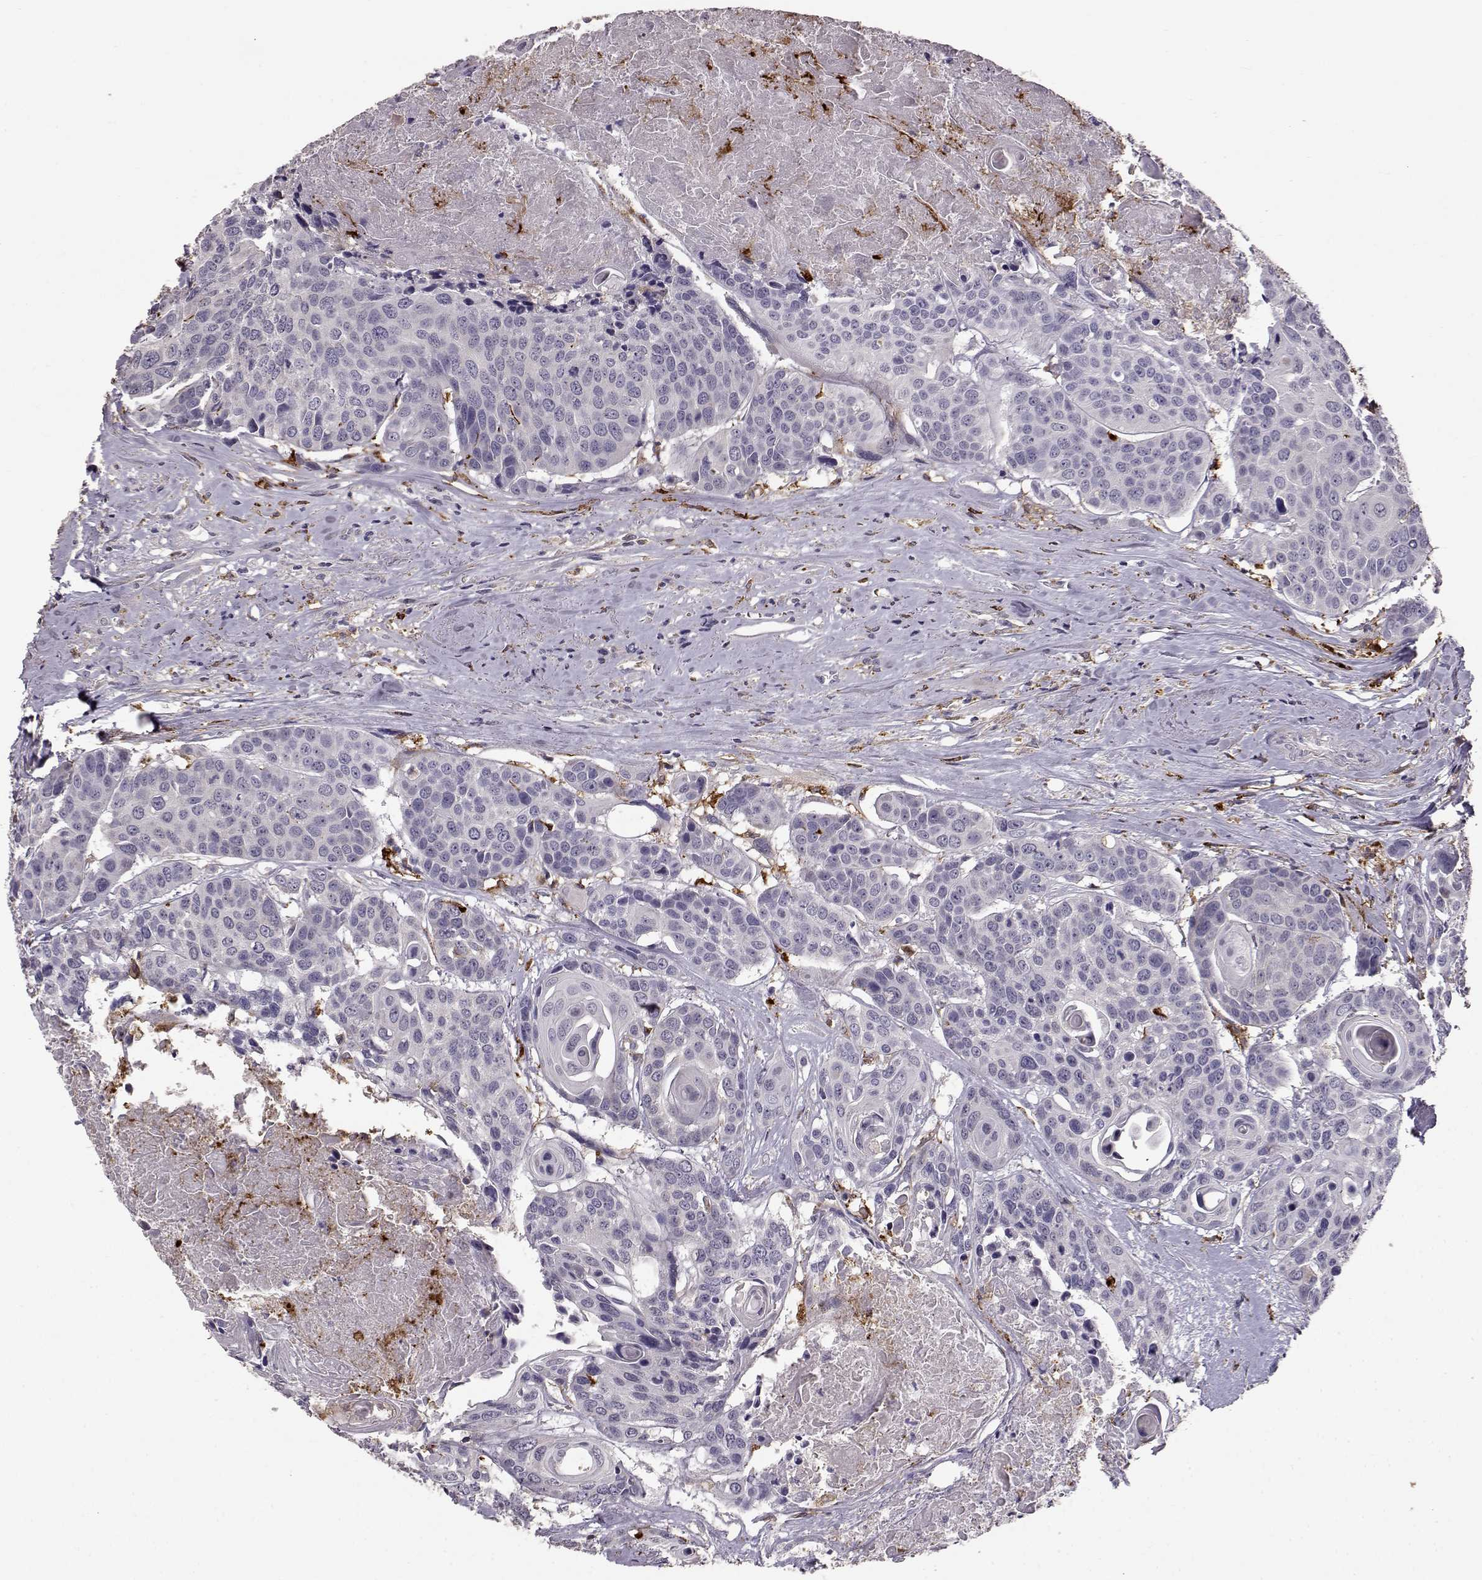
{"staining": {"intensity": "negative", "quantity": "none", "location": "none"}, "tissue": "head and neck cancer", "cell_type": "Tumor cells", "image_type": "cancer", "snomed": [{"axis": "morphology", "description": "Squamous cell carcinoma, NOS"}, {"axis": "topography", "description": "Oral tissue"}, {"axis": "topography", "description": "Head-Neck"}], "caption": "Immunohistochemistry micrograph of neoplastic tissue: squamous cell carcinoma (head and neck) stained with DAB (3,3'-diaminobenzidine) exhibits no significant protein staining in tumor cells. (Stains: DAB immunohistochemistry (IHC) with hematoxylin counter stain, Microscopy: brightfield microscopy at high magnification).", "gene": "CCNF", "patient": {"sex": "male", "age": 56}}